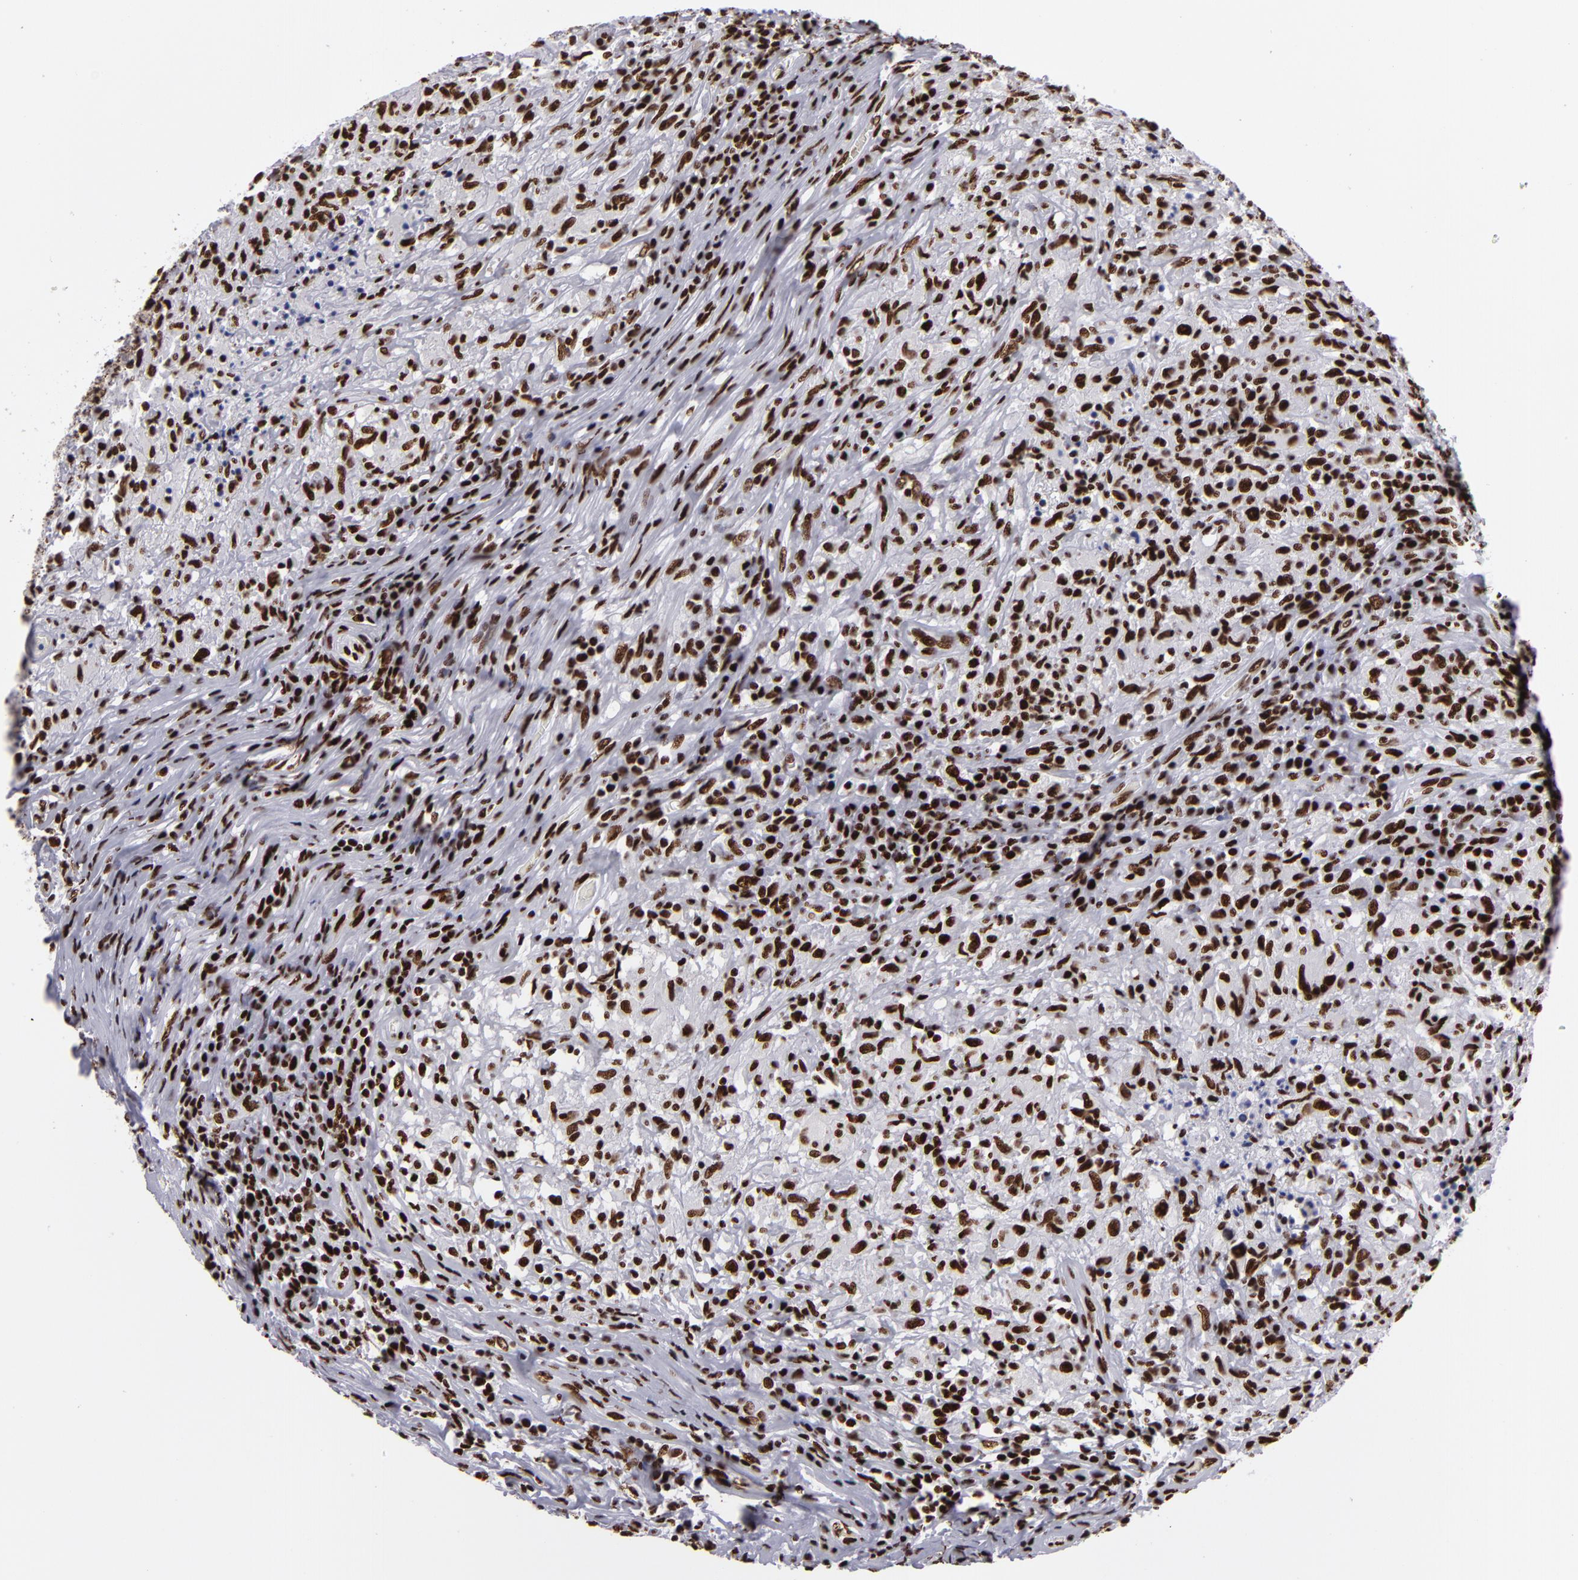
{"staining": {"intensity": "strong", "quantity": ">75%", "location": "nuclear"}, "tissue": "testis cancer", "cell_type": "Tumor cells", "image_type": "cancer", "snomed": [{"axis": "morphology", "description": "Seminoma, NOS"}, {"axis": "topography", "description": "Testis"}], "caption": "Immunohistochemical staining of human testis seminoma reveals high levels of strong nuclear protein staining in approximately >75% of tumor cells. The protein is stained brown, and the nuclei are stained in blue (DAB (3,3'-diaminobenzidine) IHC with brightfield microscopy, high magnification).", "gene": "SAFB", "patient": {"sex": "male", "age": 34}}